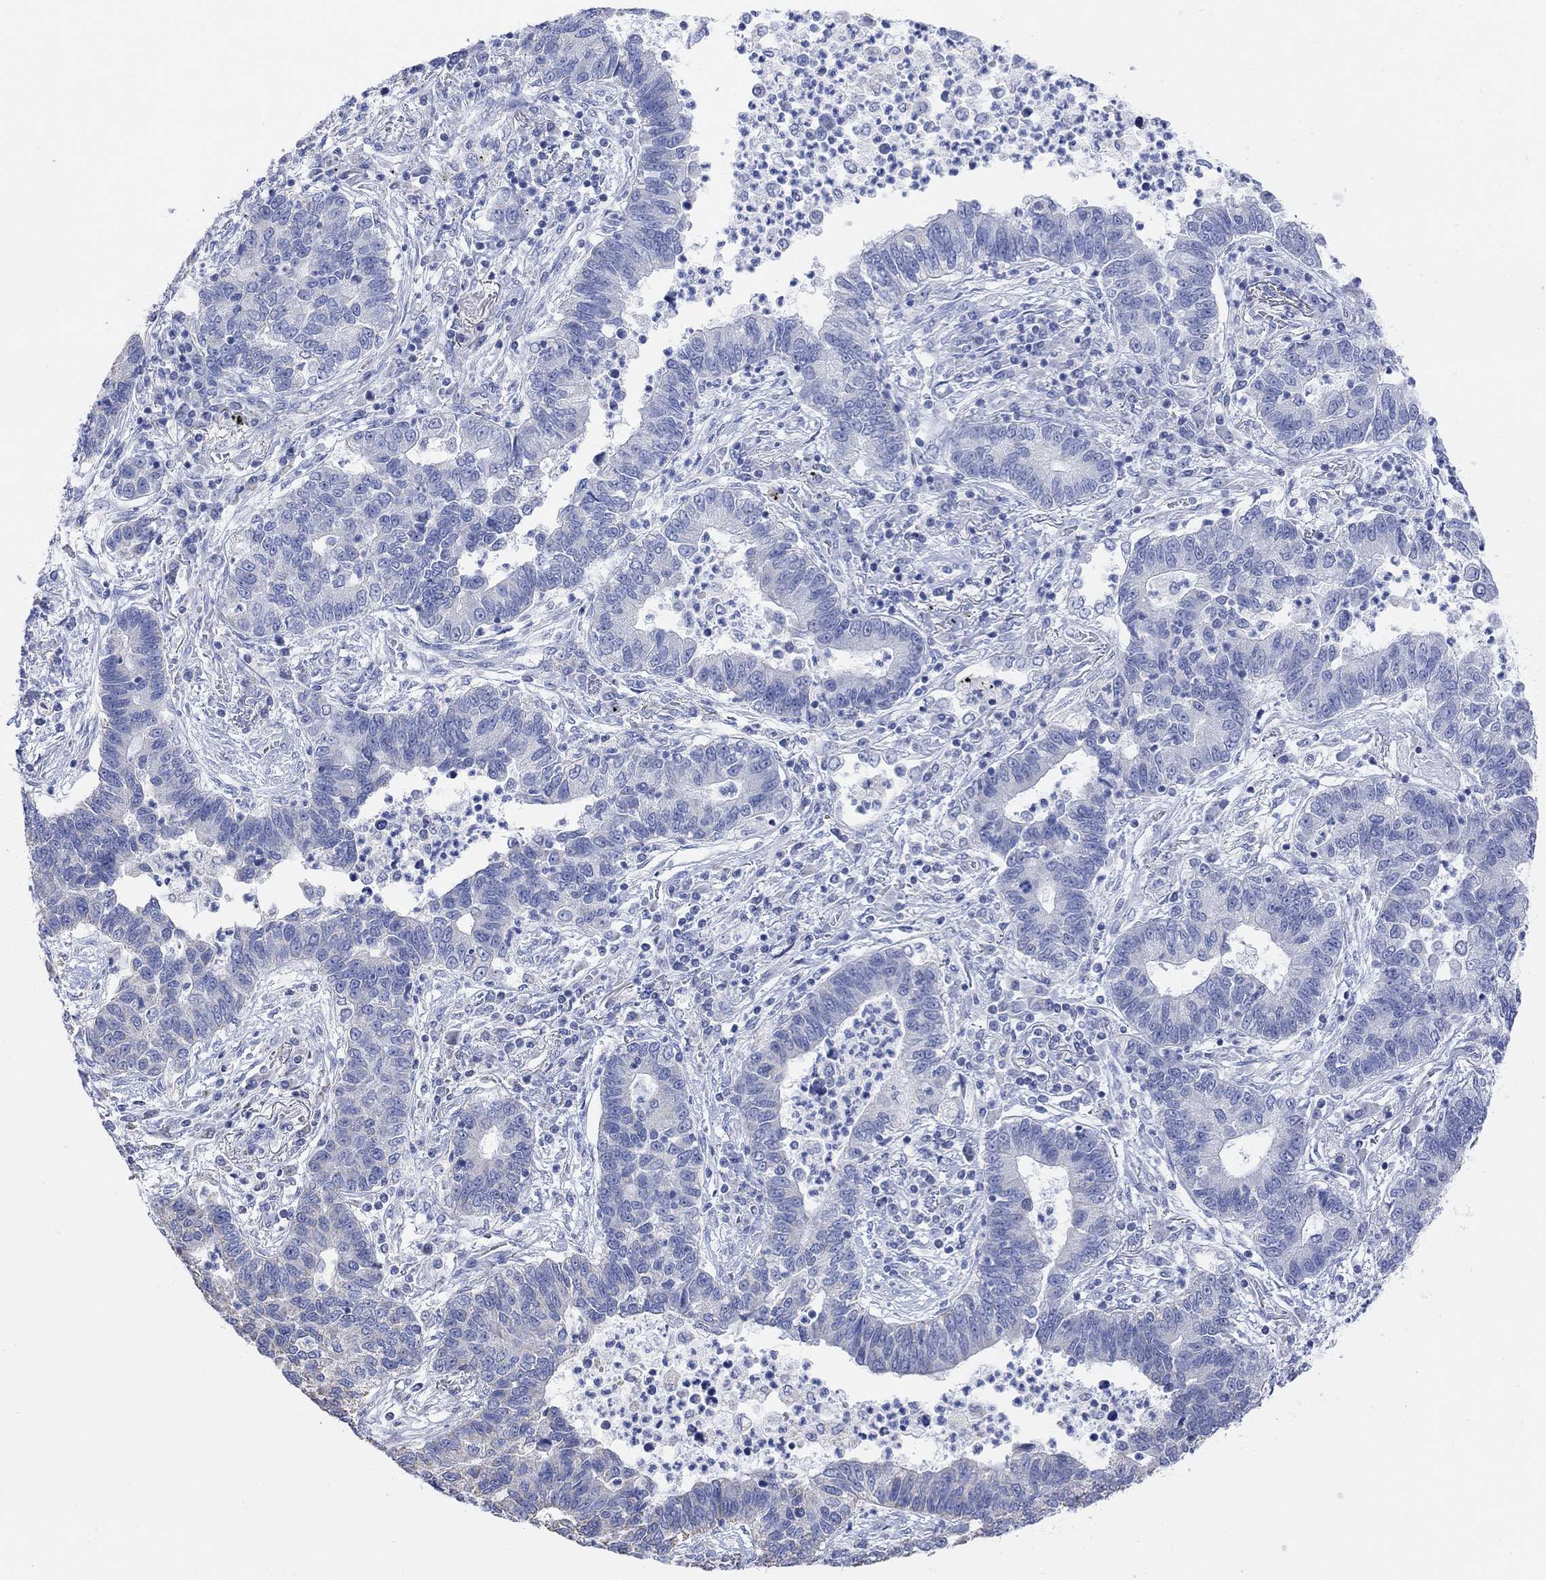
{"staining": {"intensity": "negative", "quantity": "none", "location": "none"}, "tissue": "lung cancer", "cell_type": "Tumor cells", "image_type": "cancer", "snomed": [{"axis": "morphology", "description": "Adenocarcinoma, NOS"}, {"axis": "topography", "description": "Lung"}], "caption": "Lung cancer (adenocarcinoma) was stained to show a protein in brown. There is no significant staining in tumor cells.", "gene": "SYT12", "patient": {"sex": "female", "age": 57}}